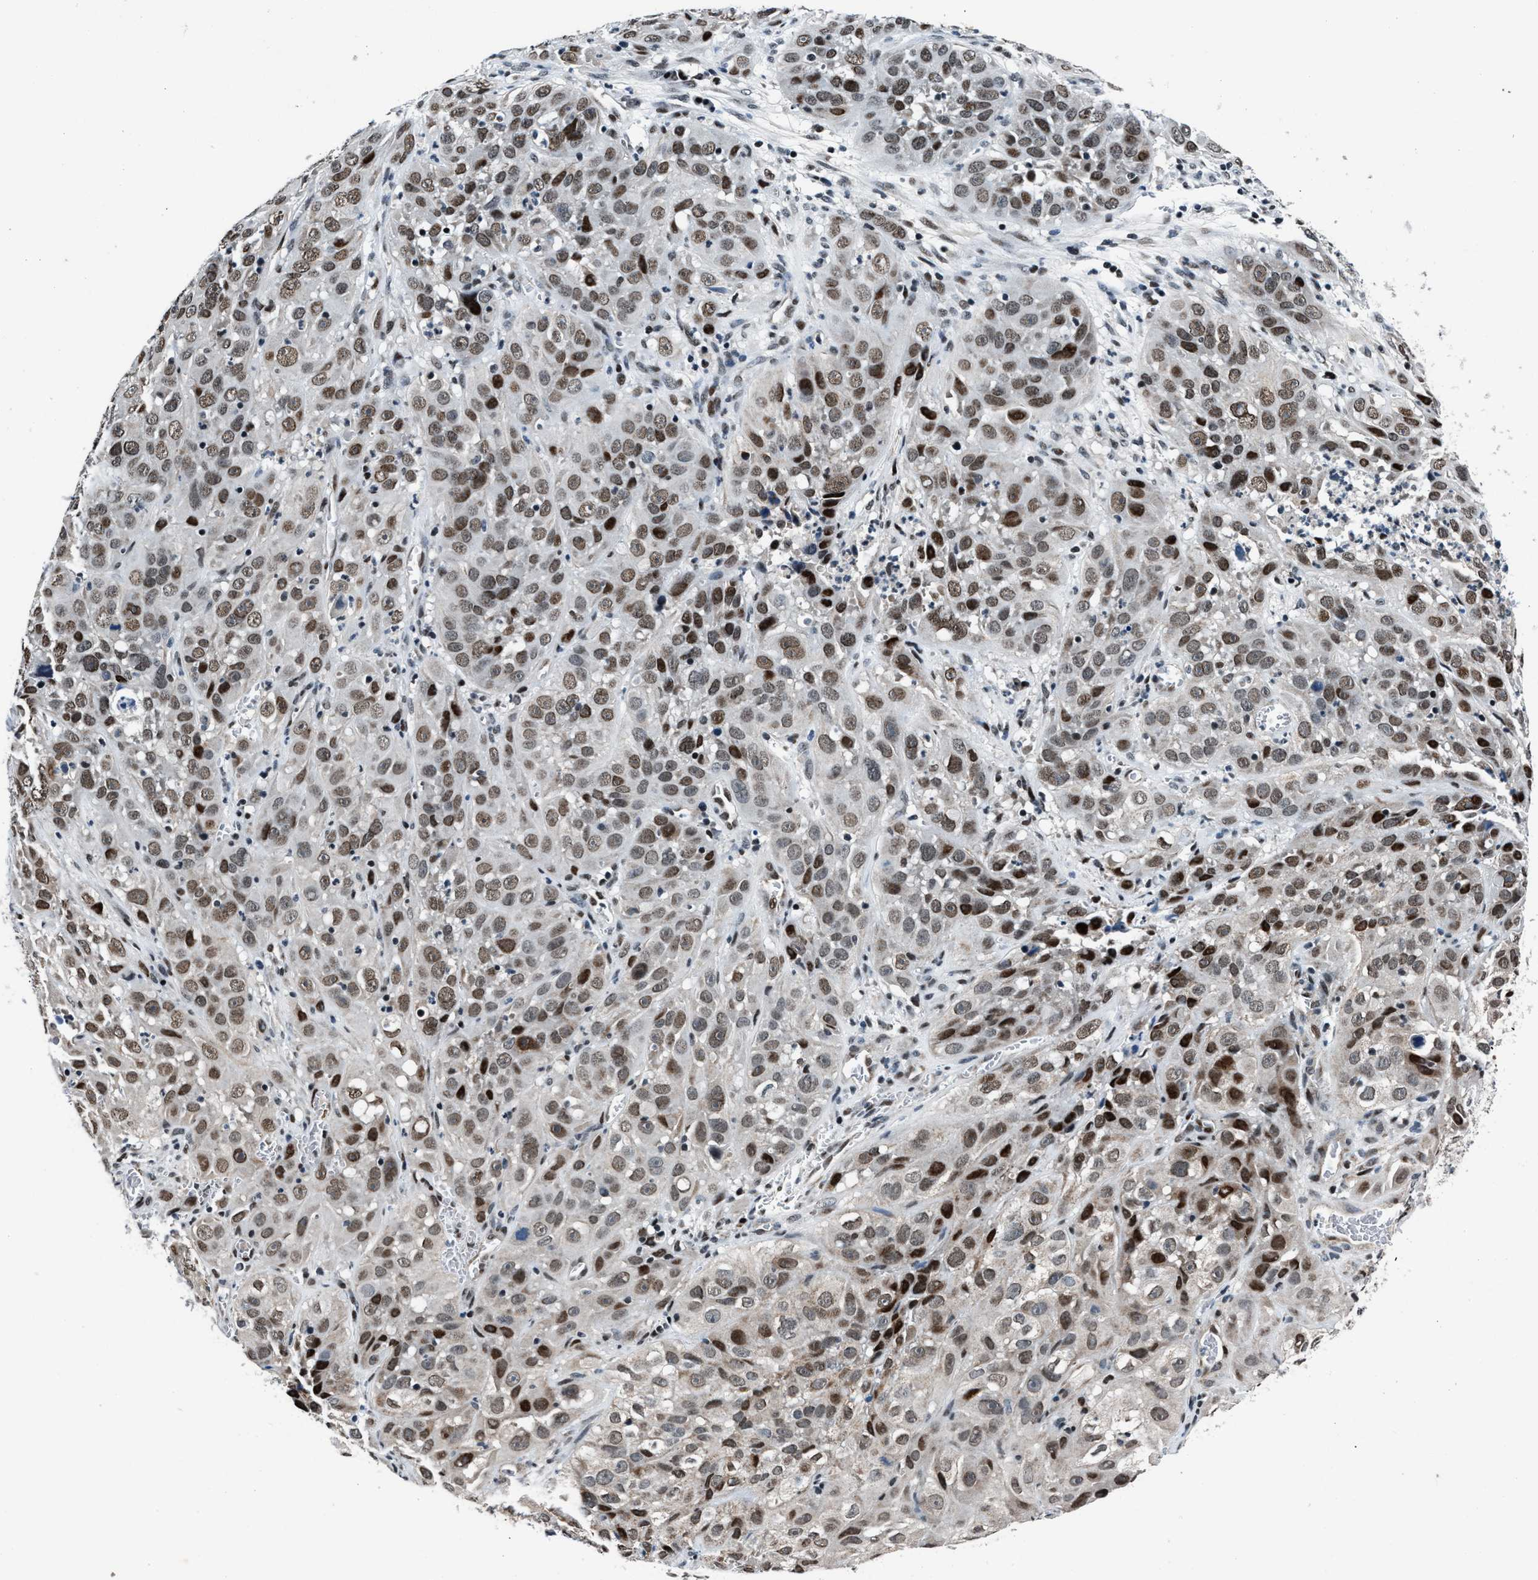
{"staining": {"intensity": "moderate", "quantity": ">75%", "location": "nuclear"}, "tissue": "cervical cancer", "cell_type": "Tumor cells", "image_type": "cancer", "snomed": [{"axis": "morphology", "description": "Squamous cell carcinoma, NOS"}, {"axis": "topography", "description": "Cervix"}], "caption": "A medium amount of moderate nuclear staining is identified in about >75% of tumor cells in cervical squamous cell carcinoma tissue.", "gene": "PRRC2B", "patient": {"sex": "female", "age": 32}}